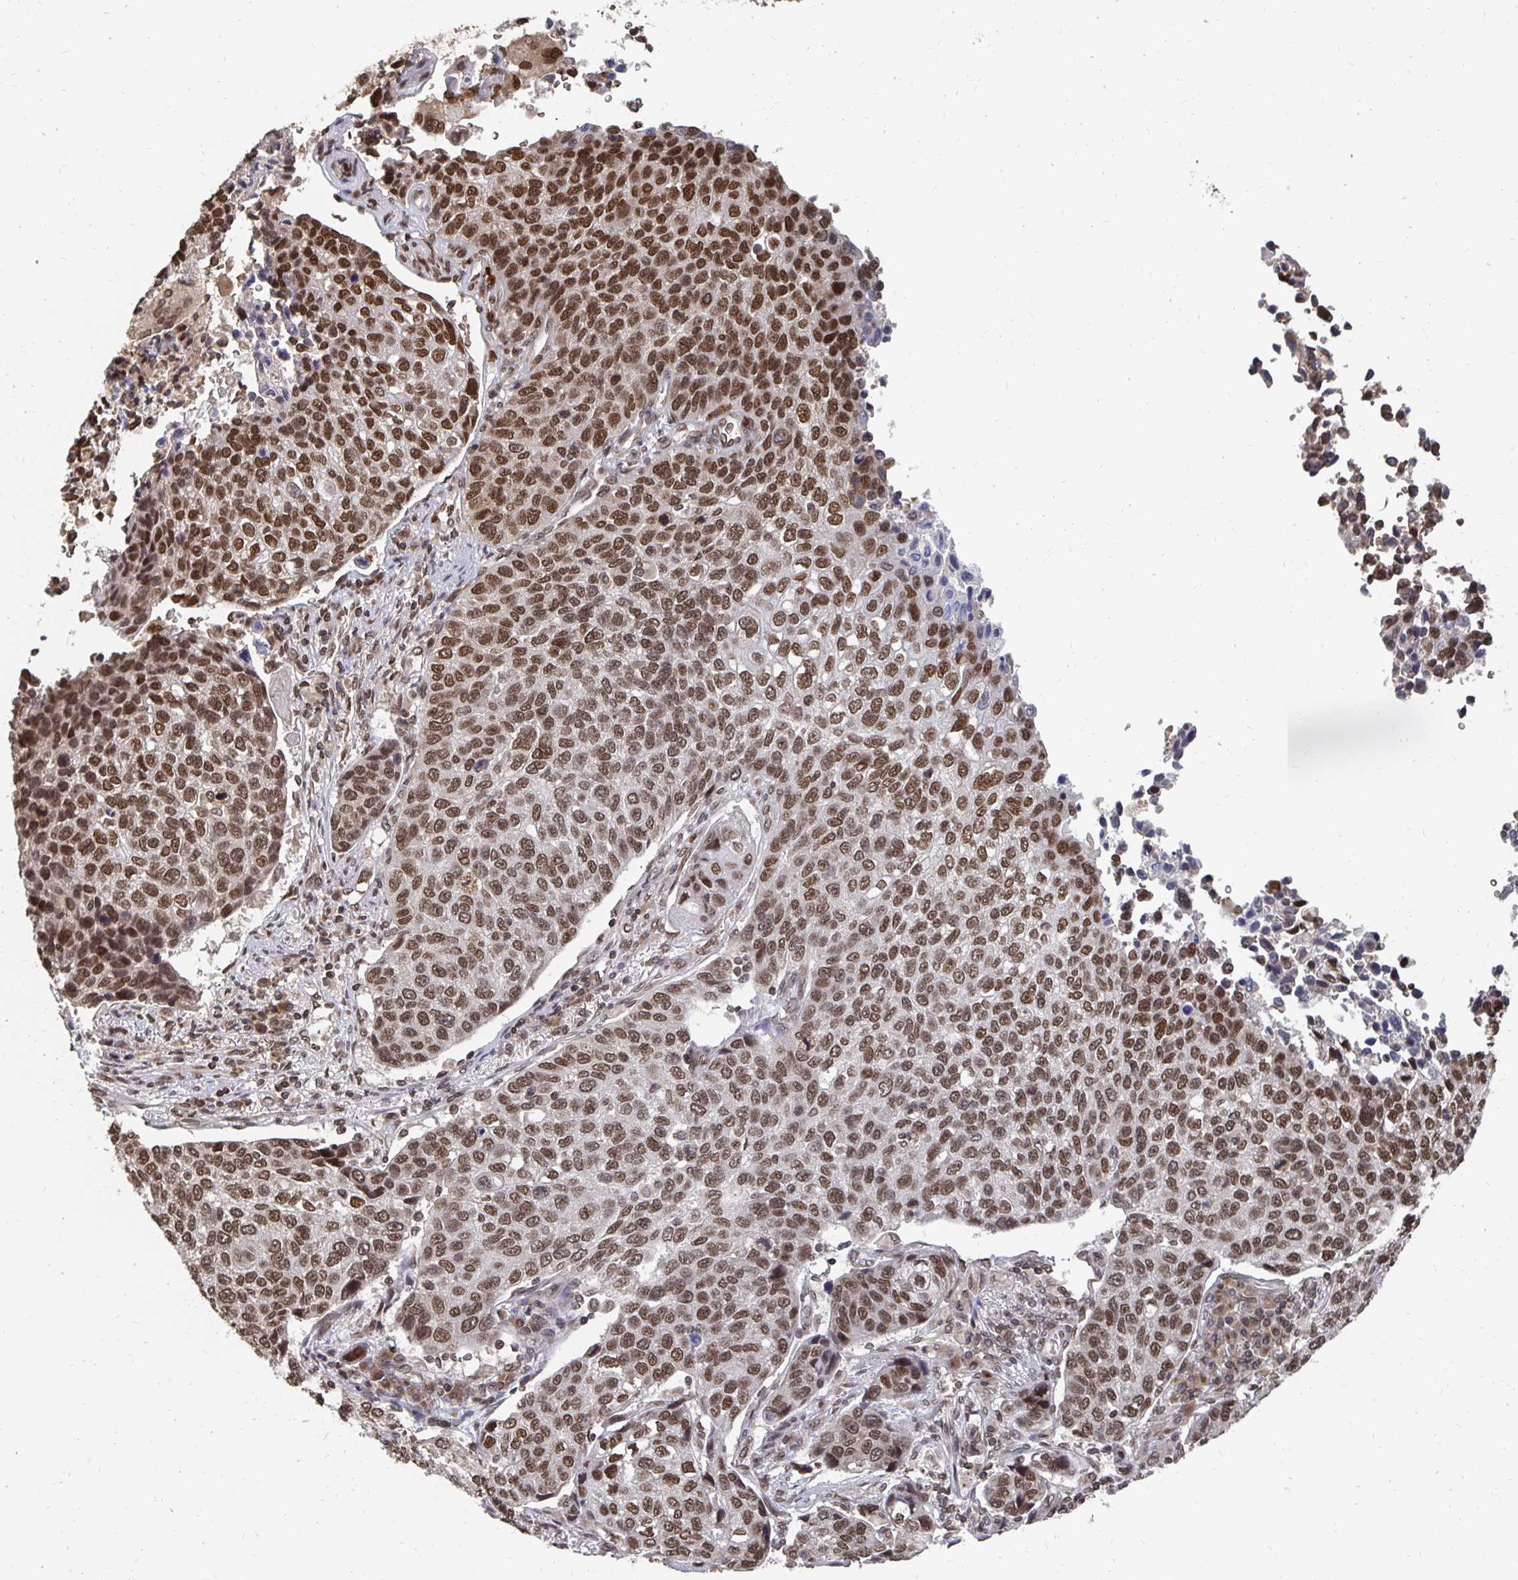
{"staining": {"intensity": "moderate", "quantity": ">75%", "location": "nuclear"}, "tissue": "lung cancer", "cell_type": "Tumor cells", "image_type": "cancer", "snomed": [{"axis": "morphology", "description": "Squamous cell carcinoma, NOS"}, {"axis": "topography", "description": "Lymph node"}, {"axis": "topography", "description": "Lung"}], "caption": "Immunohistochemical staining of lung cancer (squamous cell carcinoma) displays medium levels of moderate nuclear protein staining in approximately >75% of tumor cells. The staining is performed using DAB brown chromogen to label protein expression. The nuclei are counter-stained blue using hematoxylin.", "gene": "GTF3C6", "patient": {"sex": "male", "age": 61}}